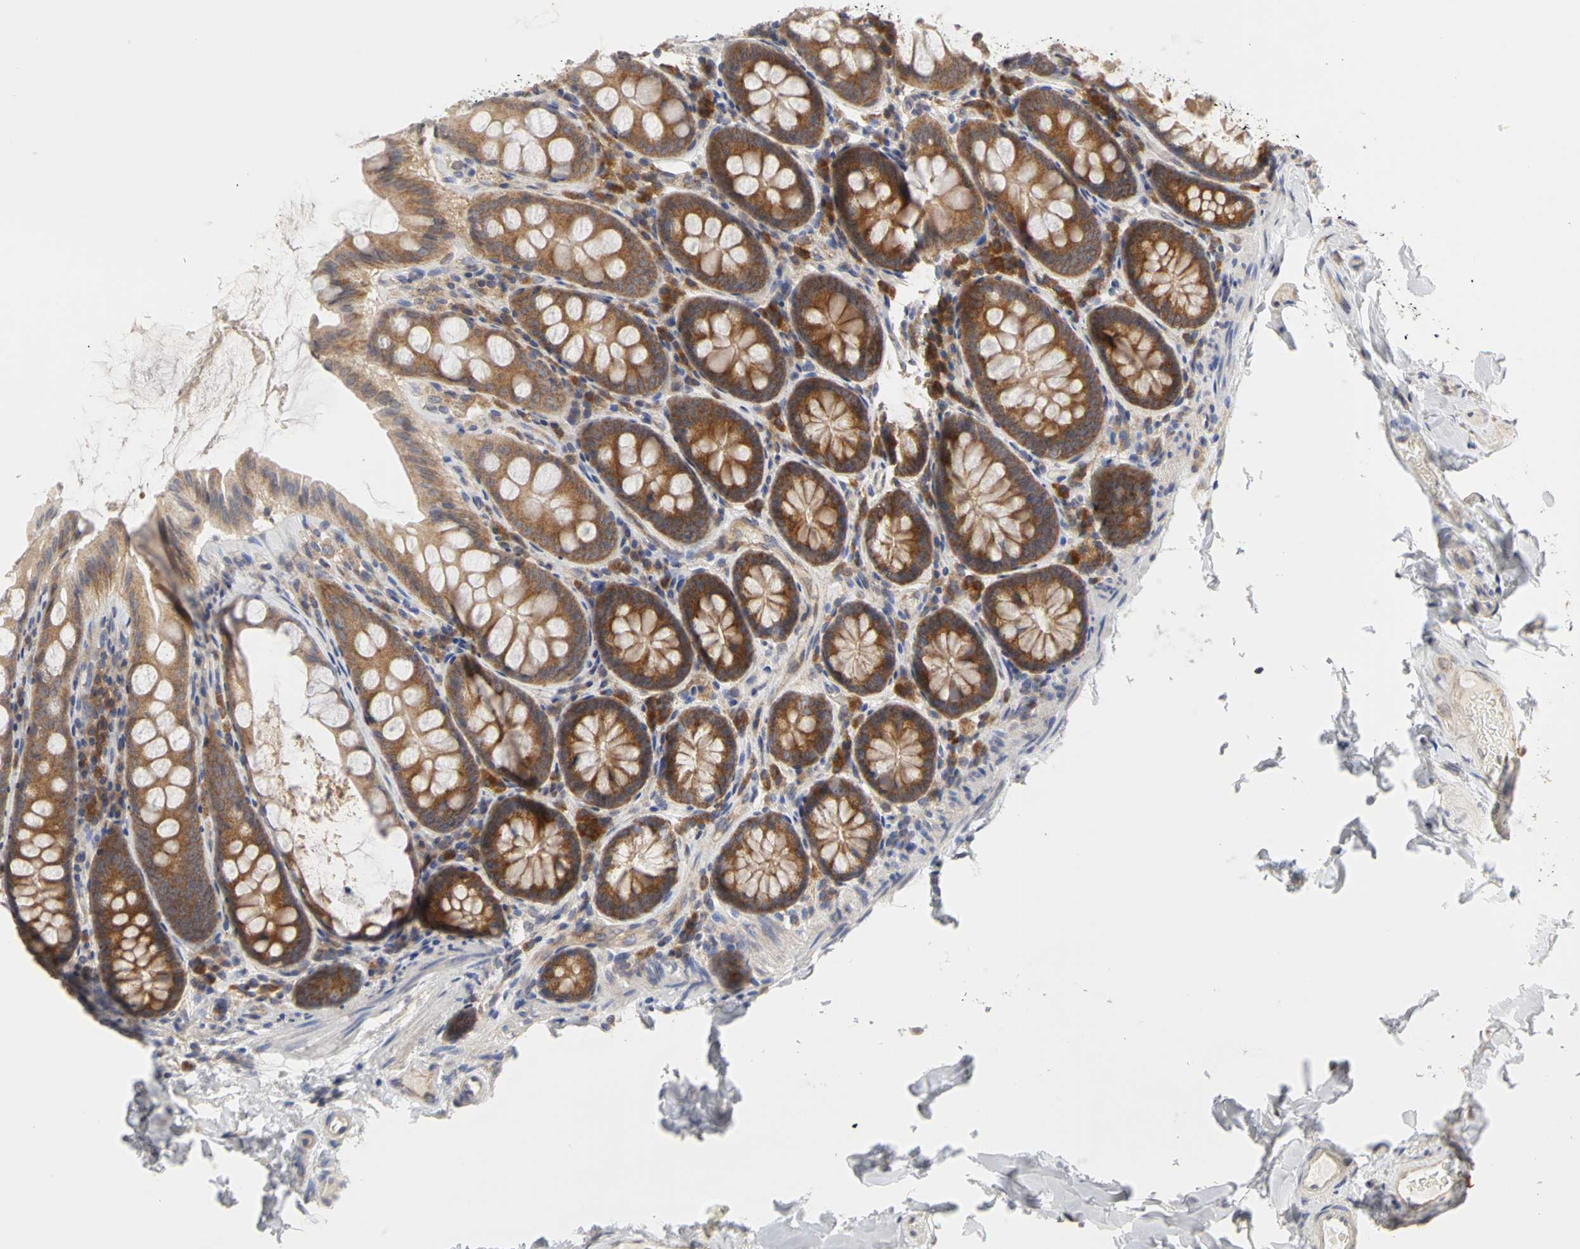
{"staining": {"intensity": "weak", "quantity": ">75%", "location": "cytoplasmic/membranous"}, "tissue": "colon", "cell_type": "Endothelial cells", "image_type": "normal", "snomed": [{"axis": "morphology", "description": "Normal tissue, NOS"}, {"axis": "topography", "description": "Colon"}], "caption": "This histopathology image reveals IHC staining of benign colon, with low weak cytoplasmic/membranous expression in approximately >75% of endothelial cells.", "gene": "IRAK1", "patient": {"sex": "female", "age": 61}}